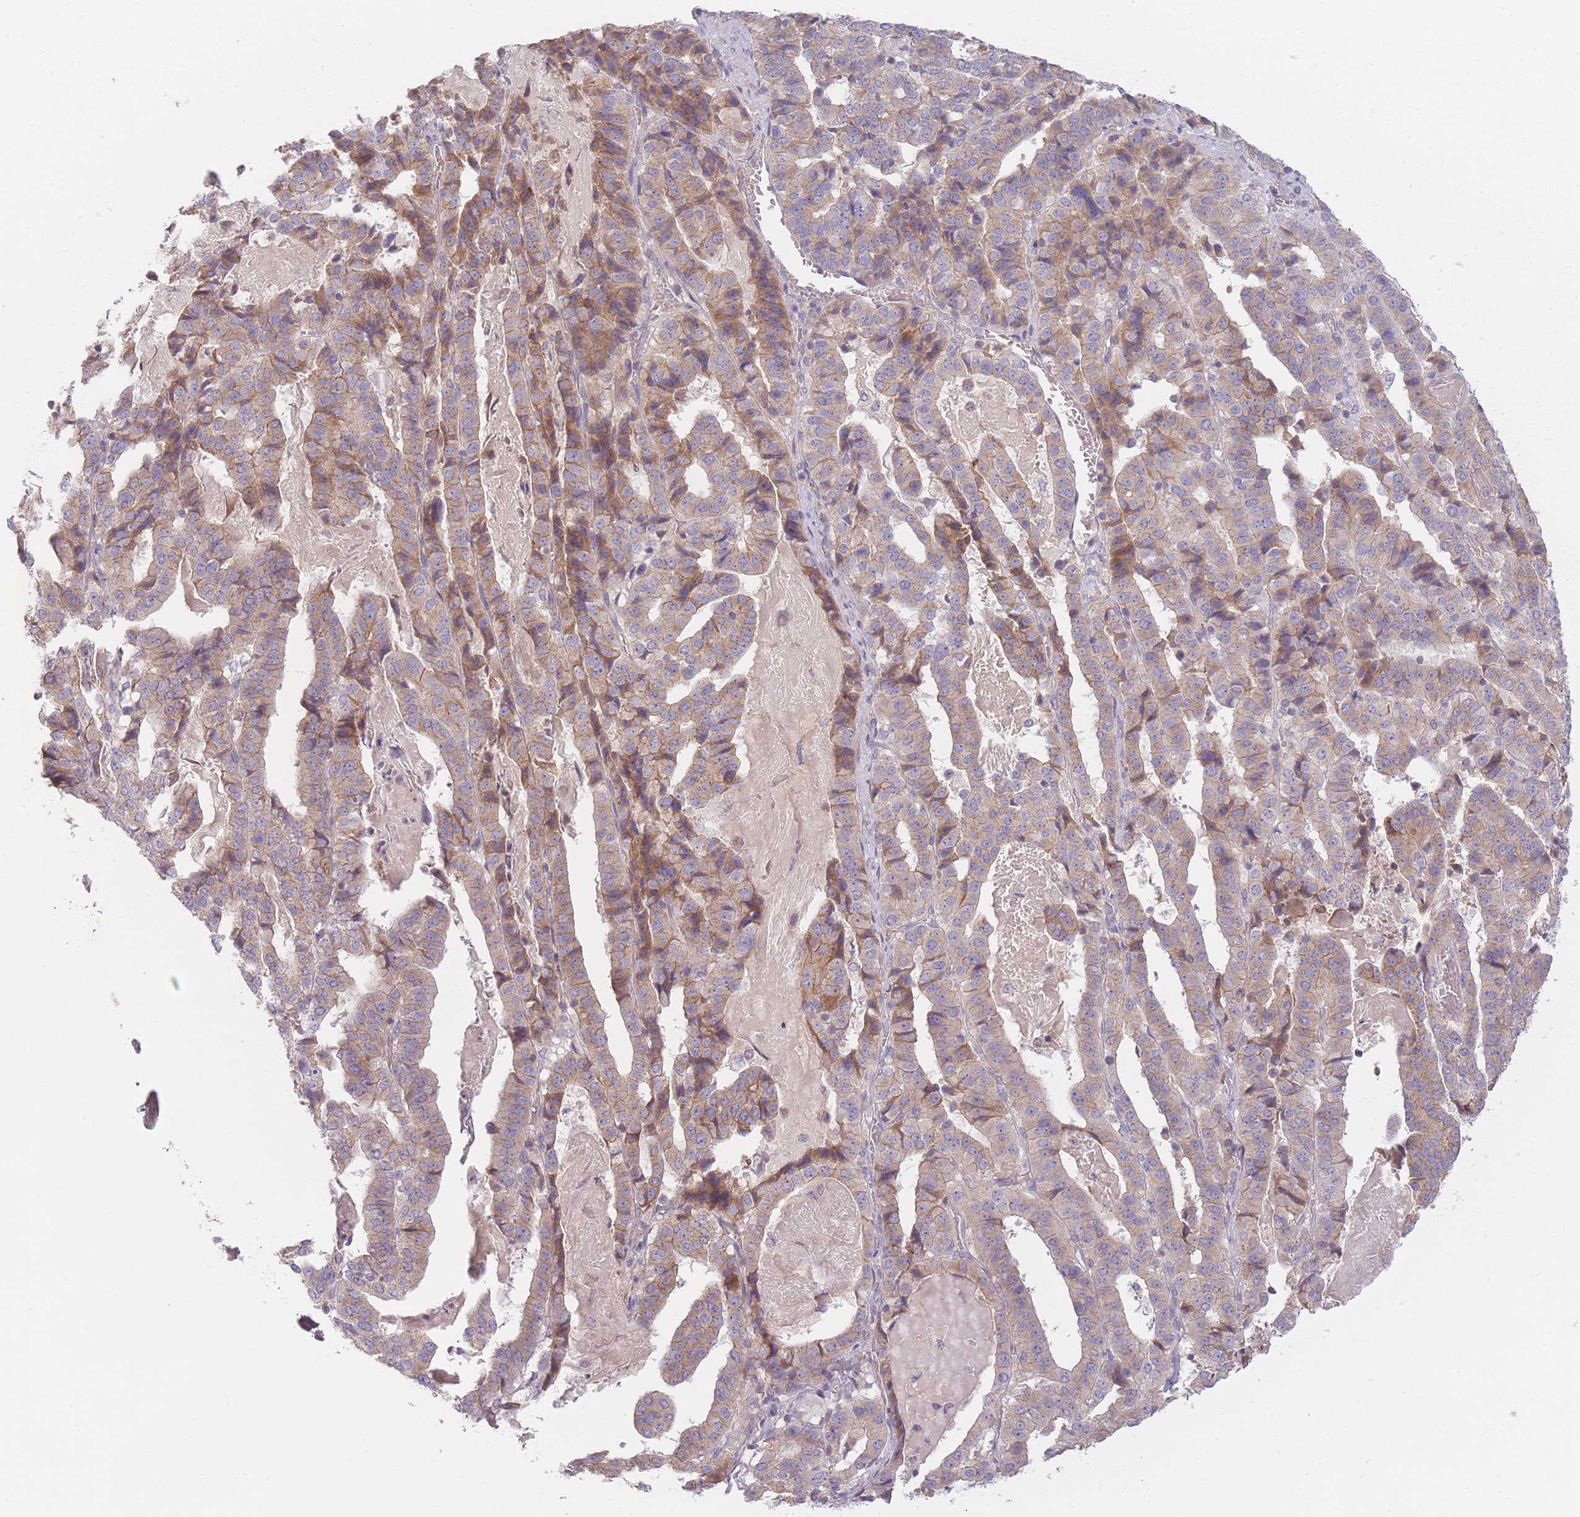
{"staining": {"intensity": "moderate", "quantity": ">75%", "location": "cytoplasmic/membranous"}, "tissue": "stomach cancer", "cell_type": "Tumor cells", "image_type": "cancer", "snomed": [{"axis": "morphology", "description": "Adenocarcinoma, NOS"}, {"axis": "topography", "description": "Stomach"}], "caption": "Immunohistochemical staining of human stomach cancer reveals moderate cytoplasmic/membranous protein positivity in approximately >75% of tumor cells.", "gene": "NT5DC2", "patient": {"sex": "male", "age": 48}}